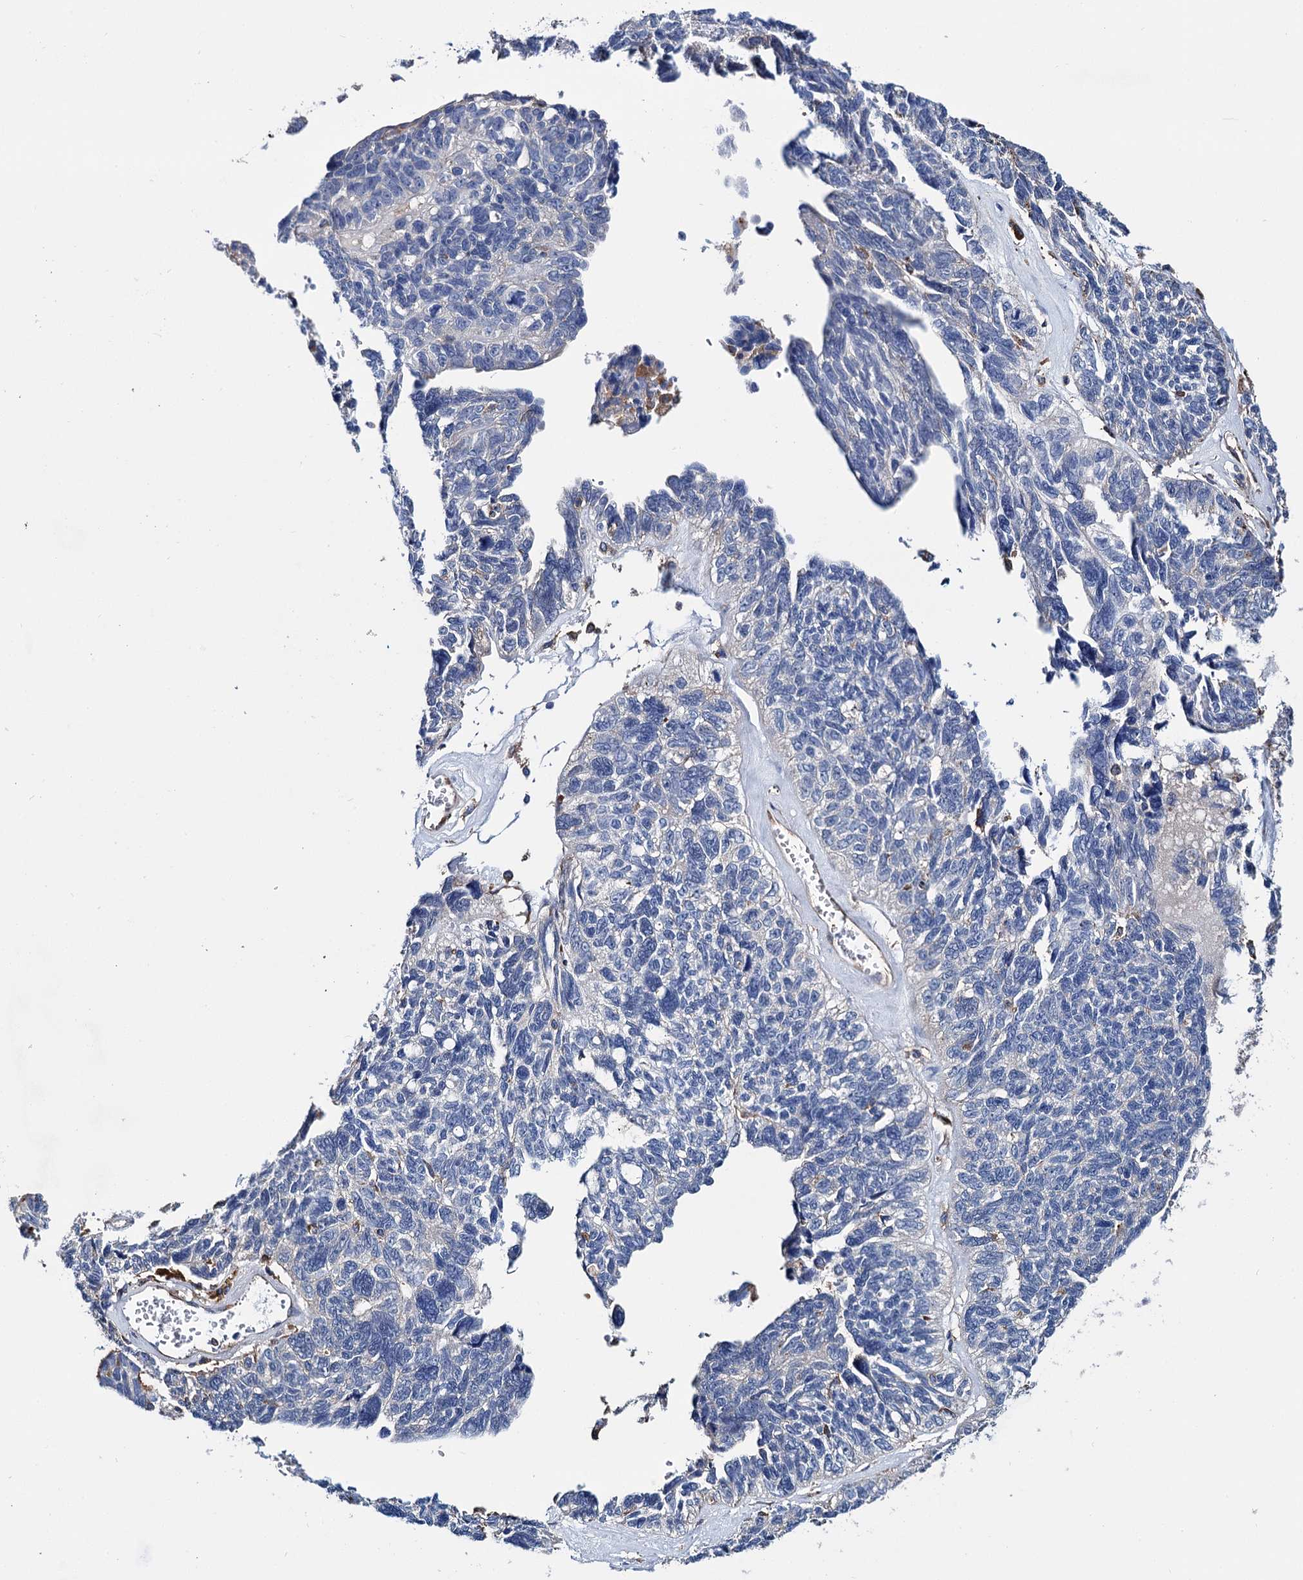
{"staining": {"intensity": "negative", "quantity": "none", "location": "none"}, "tissue": "ovarian cancer", "cell_type": "Tumor cells", "image_type": "cancer", "snomed": [{"axis": "morphology", "description": "Cystadenocarcinoma, serous, NOS"}, {"axis": "topography", "description": "Ovary"}], "caption": "Tumor cells show no significant protein staining in serous cystadenocarcinoma (ovarian). (Stains: DAB (3,3'-diaminobenzidine) IHC with hematoxylin counter stain, Microscopy: brightfield microscopy at high magnification).", "gene": "SCPEP1", "patient": {"sex": "female", "age": 79}}